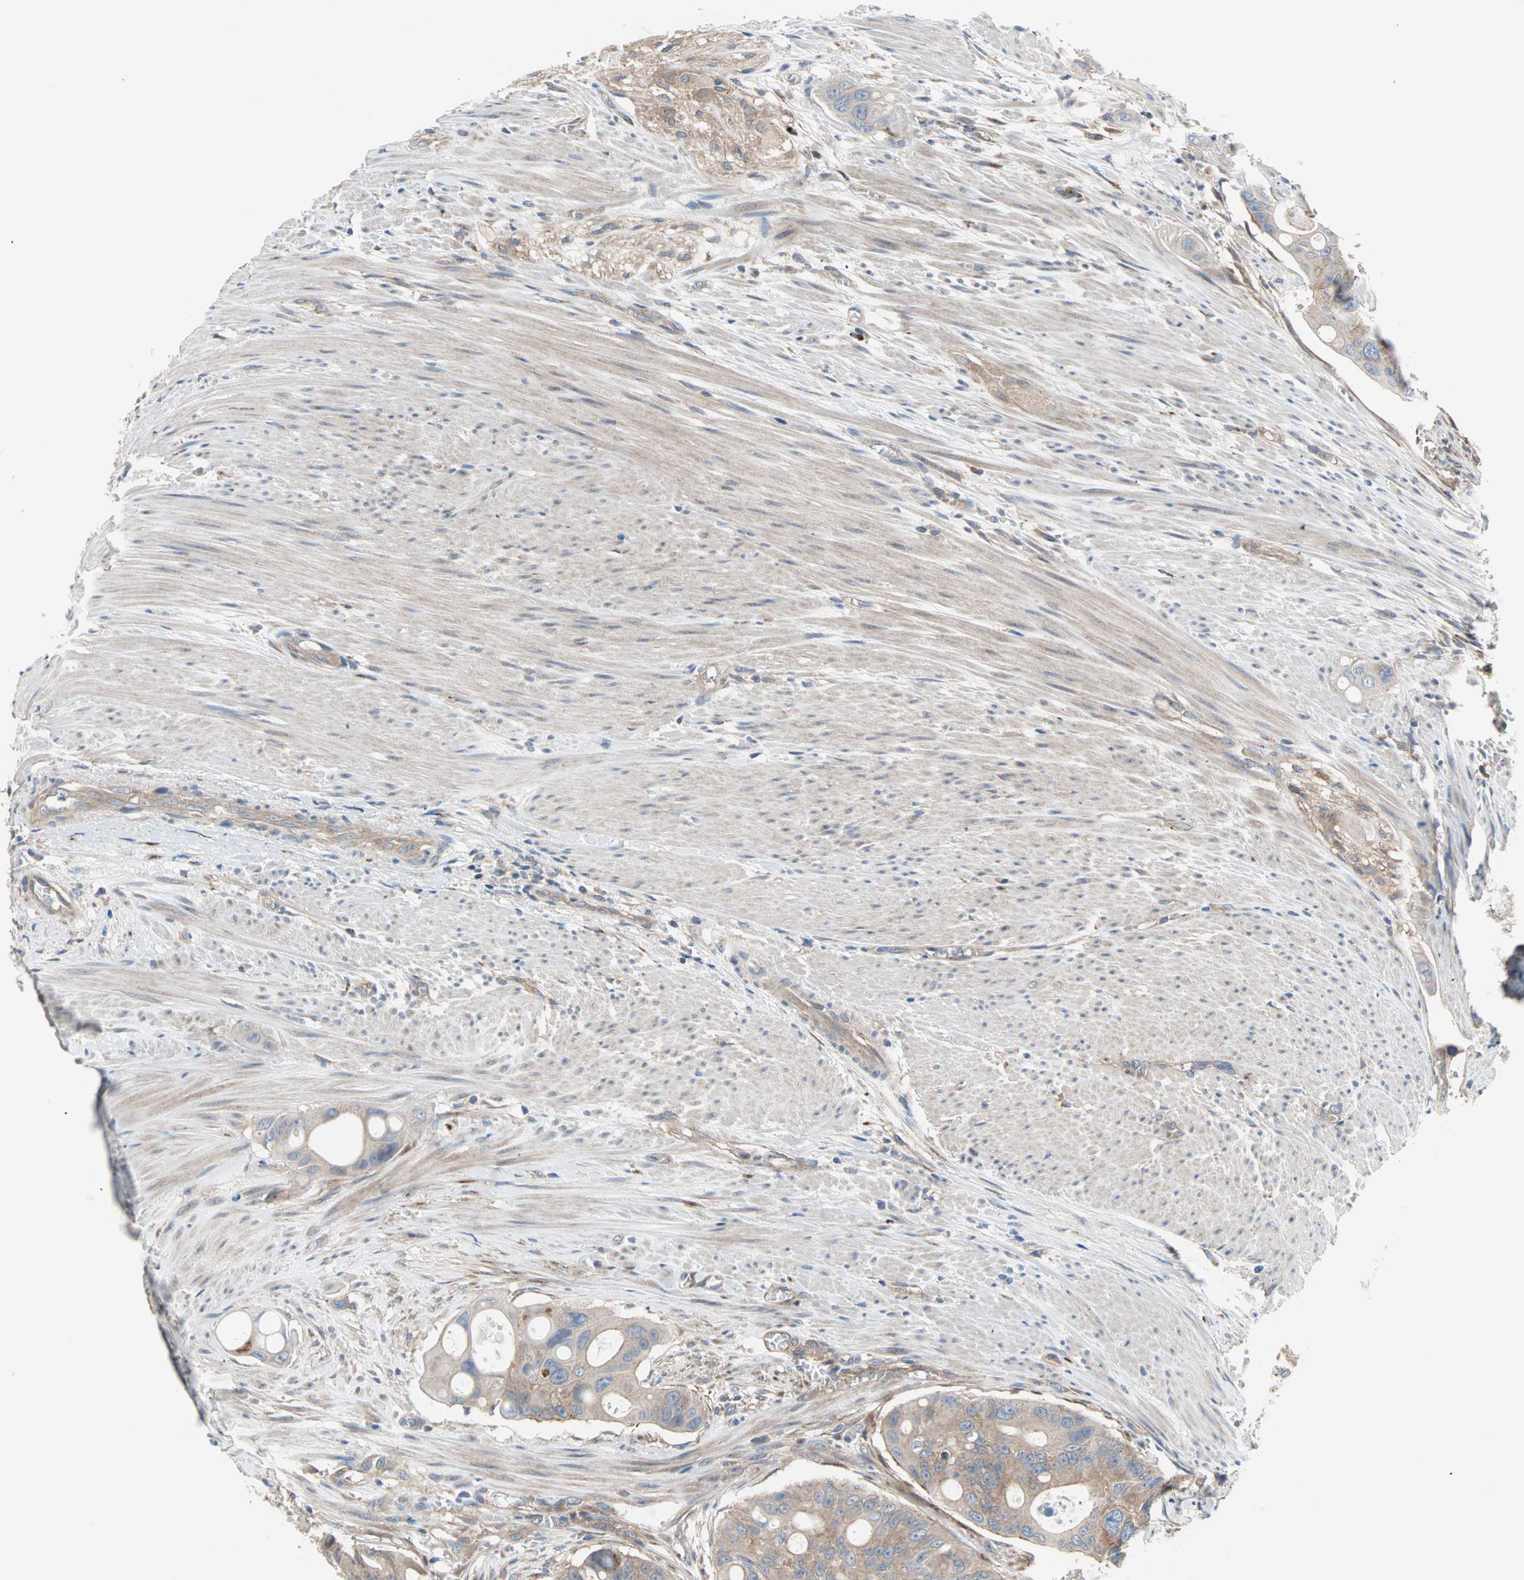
{"staining": {"intensity": "moderate", "quantity": ">75%", "location": "cytoplasmic/membranous"}, "tissue": "colorectal cancer", "cell_type": "Tumor cells", "image_type": "cancer", "snomed": [{"axis": "morphology", "description": "Adenocarcinoma, NOS"}, {"axis": "topography", "description": "Colon"}], "caption": "Brown immunohistochemical staining in human colorectal adenocarcinoma shows moderate cytoplasmic/membranous positivity in about >75% of tumor cells.", "gene": "PDE8A", "patient": {"sex": "female", "age": 57}}